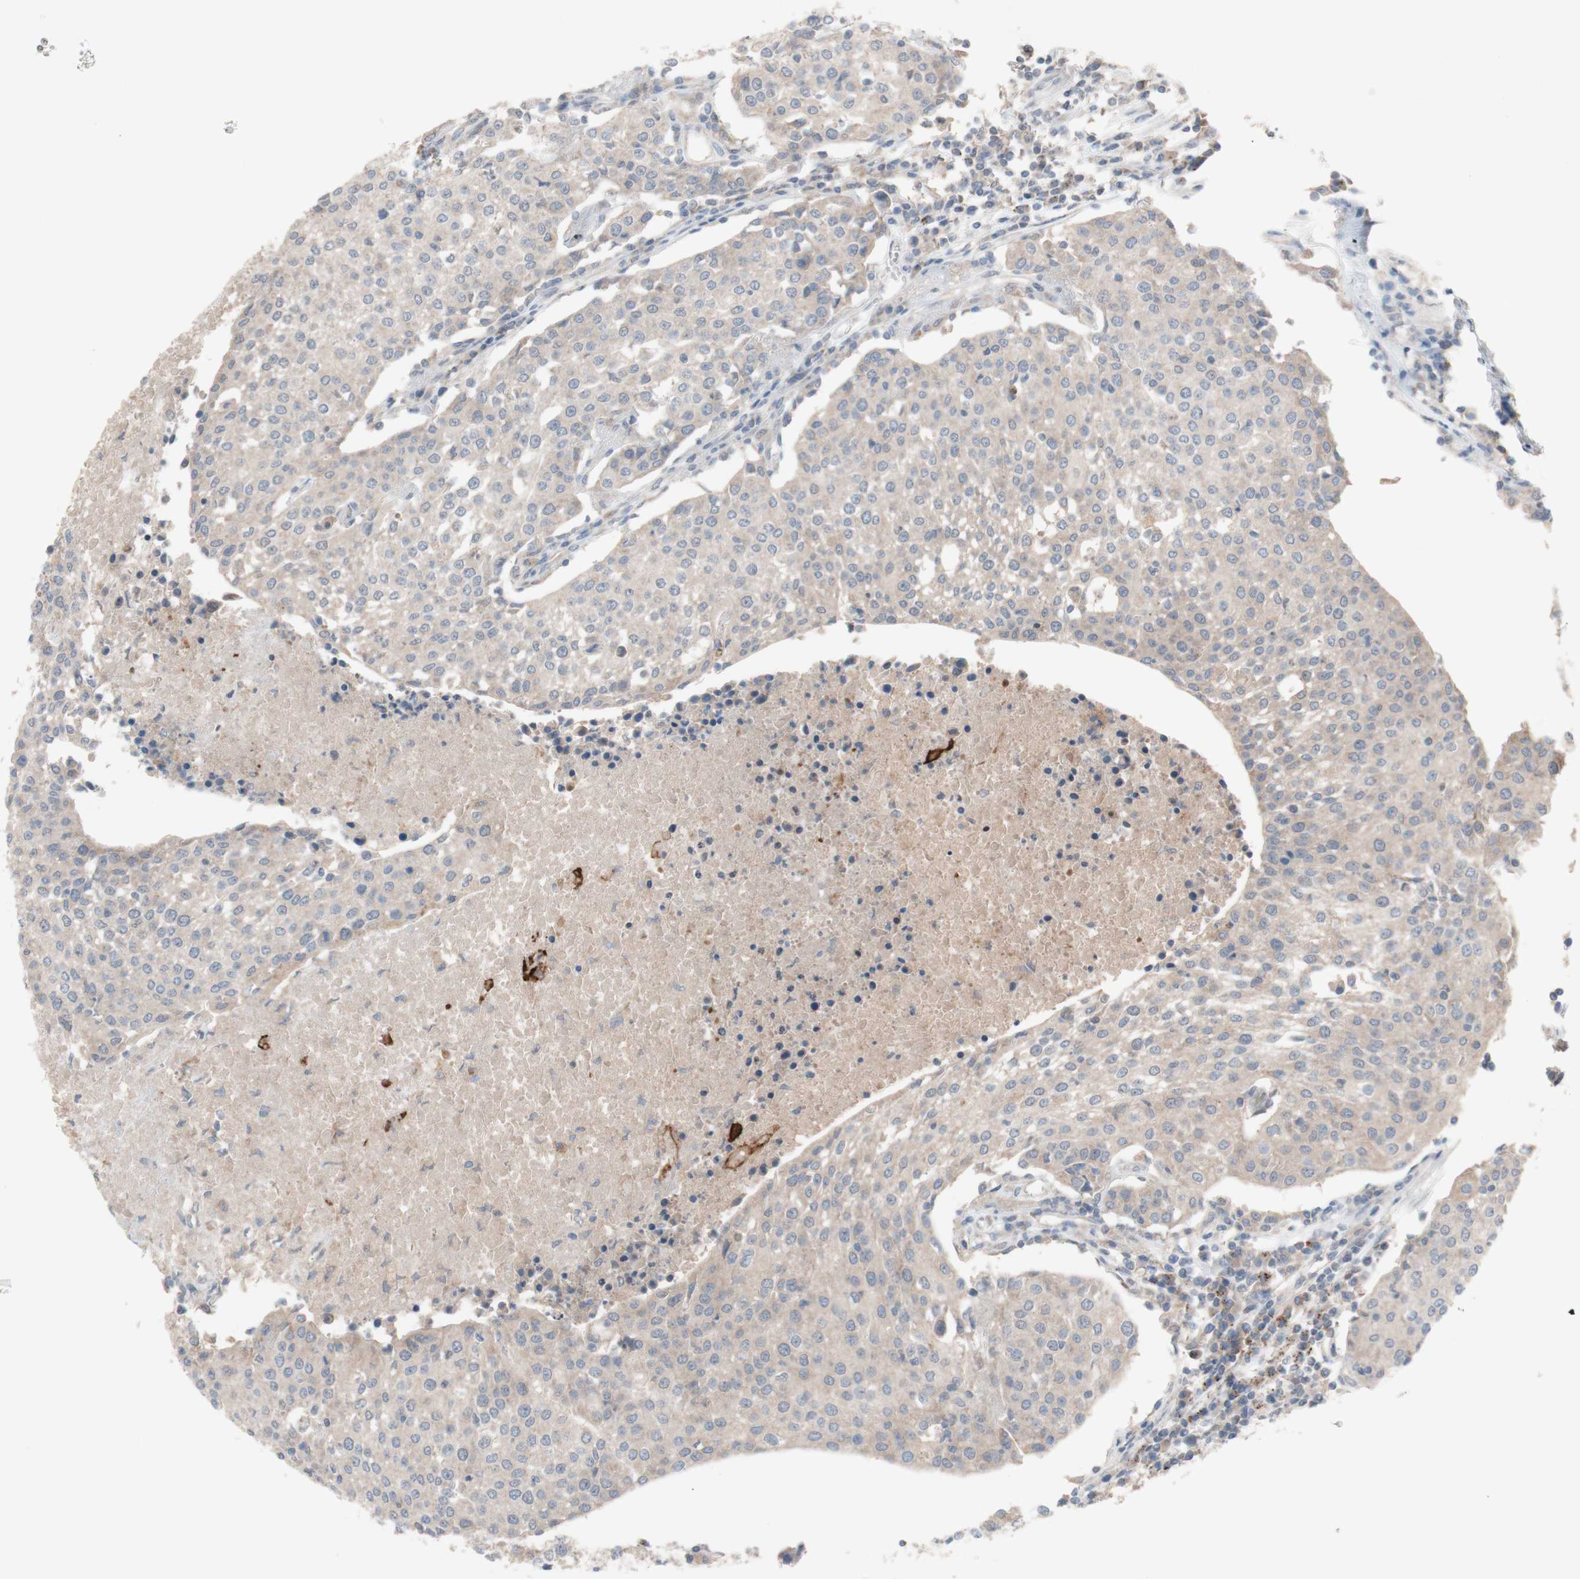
{"staining": {"intensity": "weak", "quantity": "<25%", "location": "cytoplasmic/membranous"}, "tissue": "urothelial cancer", "cell_type": "Tumor cells", "image_type": "cancer", "snomed": [{"axis": "morphology", "description": "Urothelial carcinoma, High grade"}, {"axis": "topography", "description": "Urinary bladder"}], "caption": "Immunohistochemistry histopathology image of urothelial cancer stained for a protein (brown), which displays no staining in tumor cells.", "gene": "PEX2", "patient": {"sex": "female", "age": 85}}